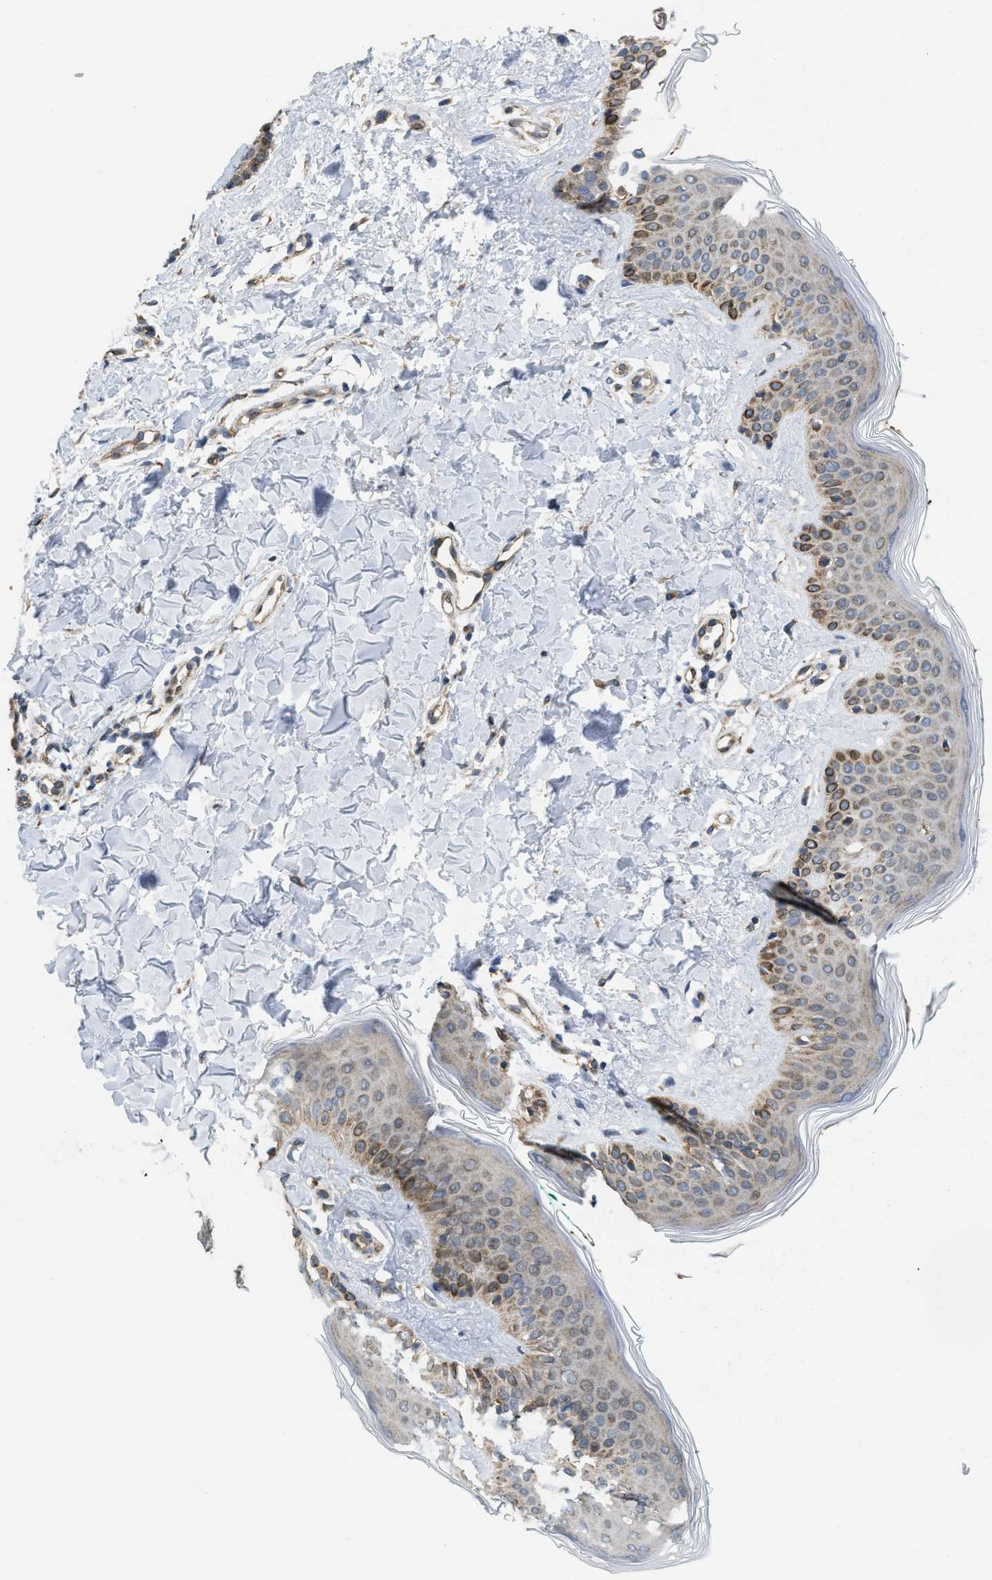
{"staining": {"intensity": "moderate", "quantity": ">75%", "location": "cytoplasmic/membranous"}, "tissue": "skin", "cell_type": "Fibroblasts", "image_type": "normal", "snomed": [{"axis": "morphology", "description": "Normal tissue, NOS"}, {"axis": "topography", "description": "Skin"}], "caption": "This image demonstrates IHC staining of benign human skin, with medium moderate cytoplasmic/membranous positivity in approximately >75% of fibroblasts.", "gene": "EOGT", "patient": {"sex": "male", "age": 30}}